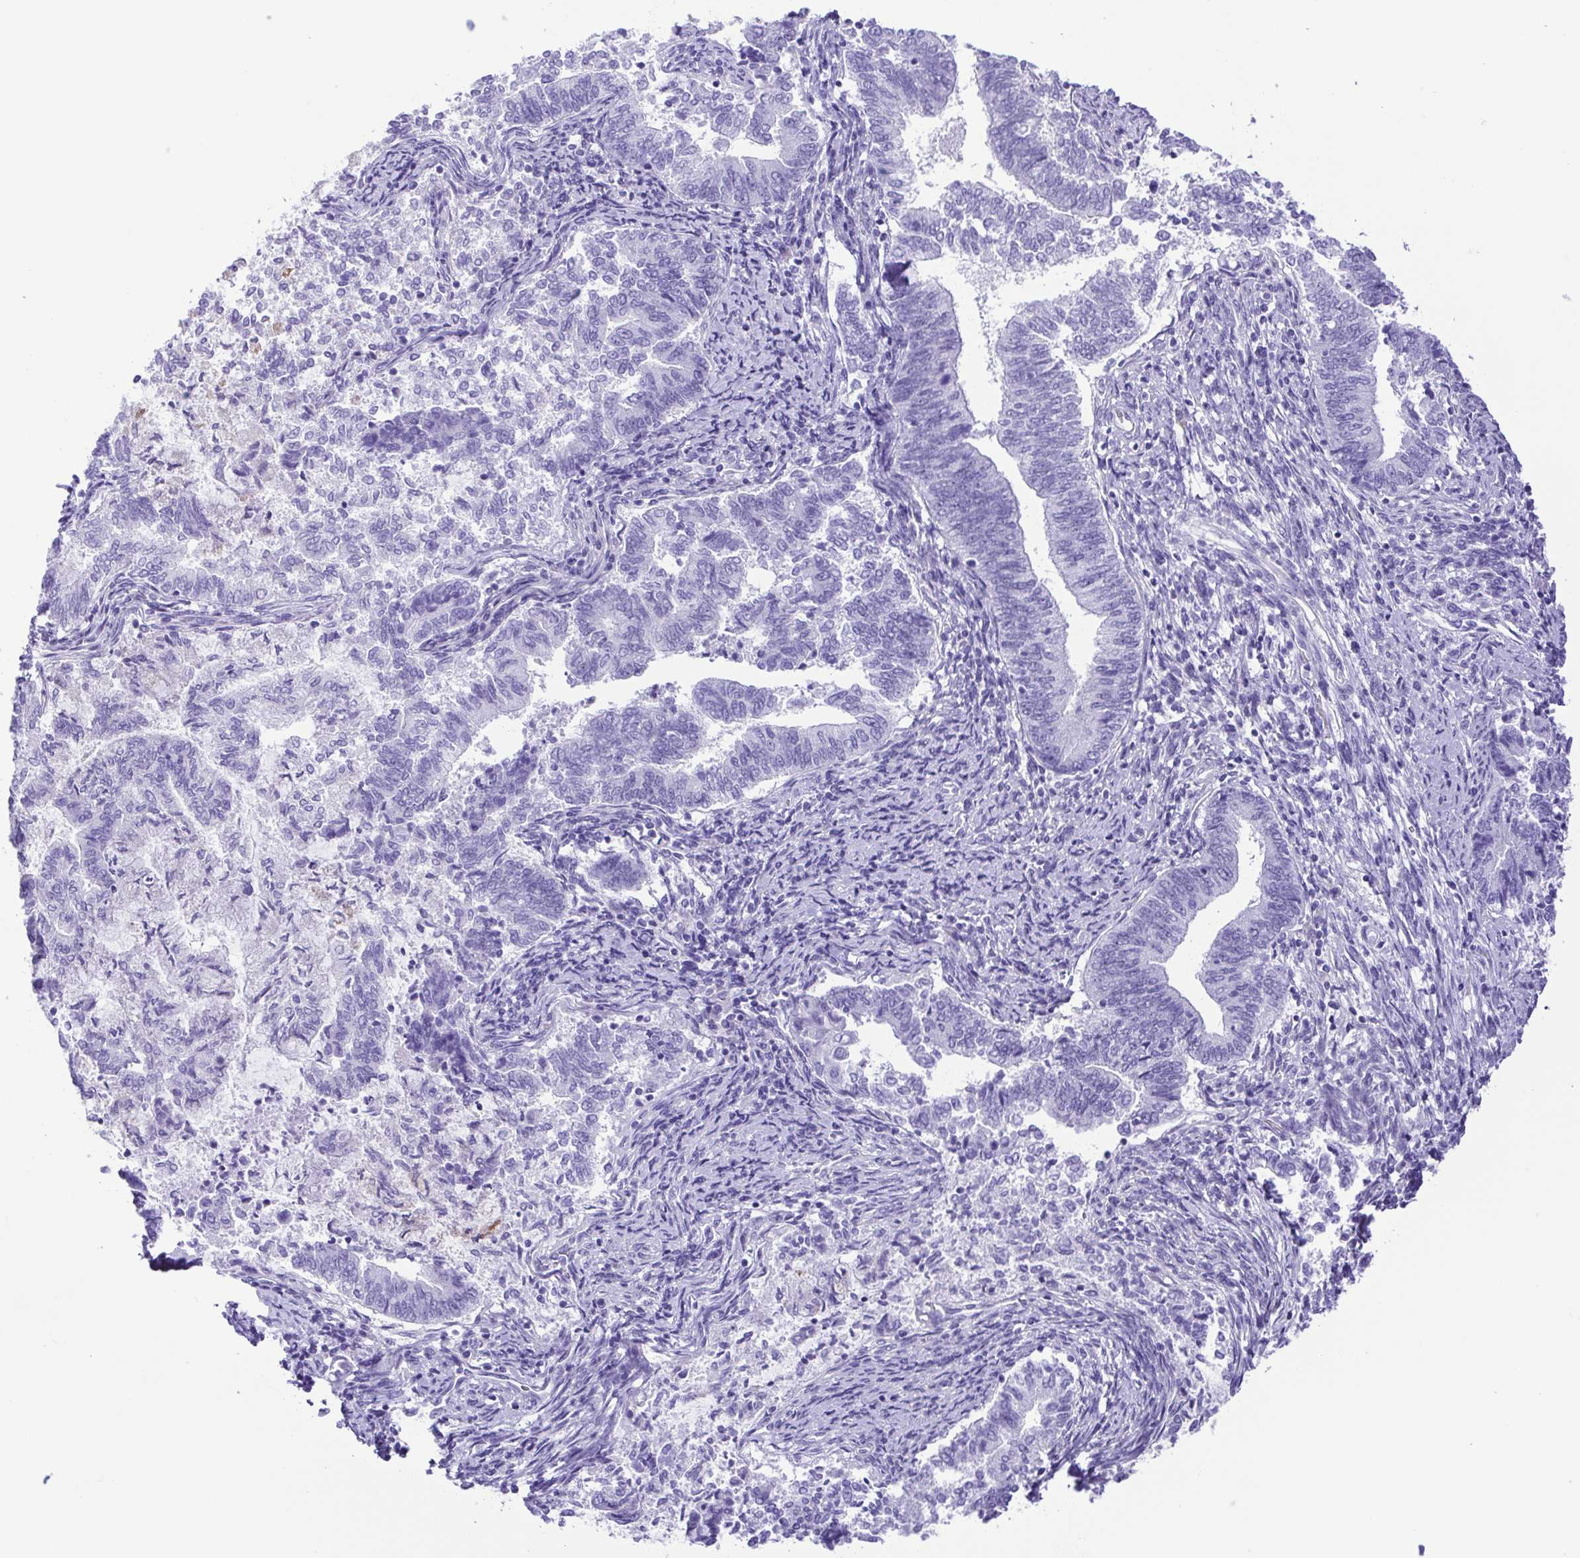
{"staining": {"intensity": "negative", "quantity": "none", "location": "none"}, "tissue": "endometrial cancer", "cell_type": "Tumor cells", "image_type": "cancer", "snomed": [{"axis": "morphology", "description": "Adenocarcinoma, NOS"}, {"axis": "topography", "description": "Endometrium"}], "caption": "Endometrial cancer stained for a protein using immunohistochemistry (IHC) reveals no positivity tumor cells.", "gene": "PAK3", "patient": {"sex": "female", "age": 65}}